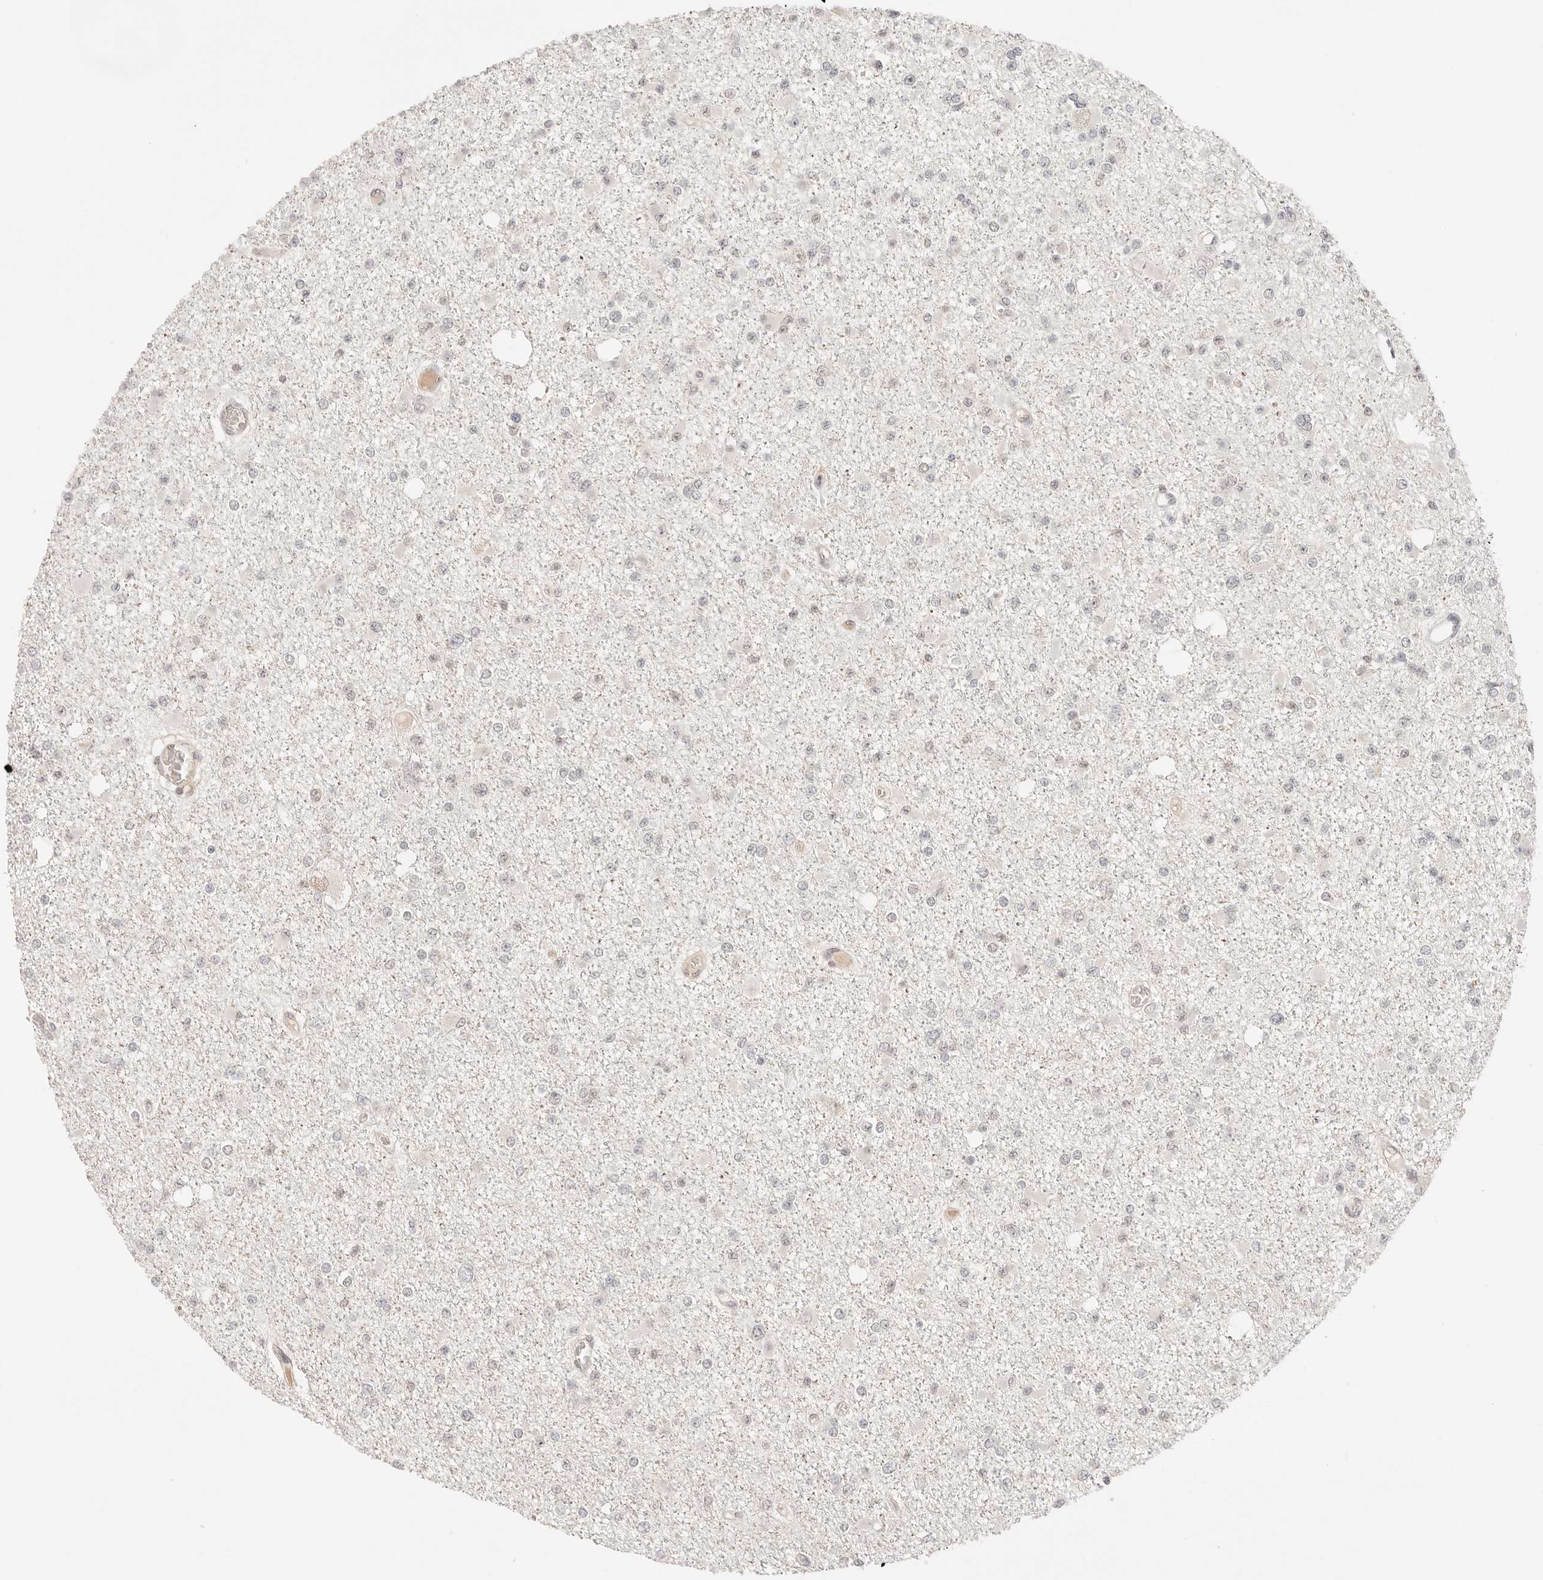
{"staining": {"intensity": "negative", "quantity": "none", "location": "none"}, "tissue": "glioma", "cell_type": "Tumor cells", "image_type": "cancer", "snomed": [{"axis": "morphology", "description": "Glioma, malignant, Low grade"}, {"axis": "topography", "description": "Brain"}], "caption": "The immunohistochemistry micrograph has no significant expression in tumor cells of low-grade glioma (malignant) tissue.", "gene": "GTF2E2", "patient": {"sex": "female", "age": 22}}